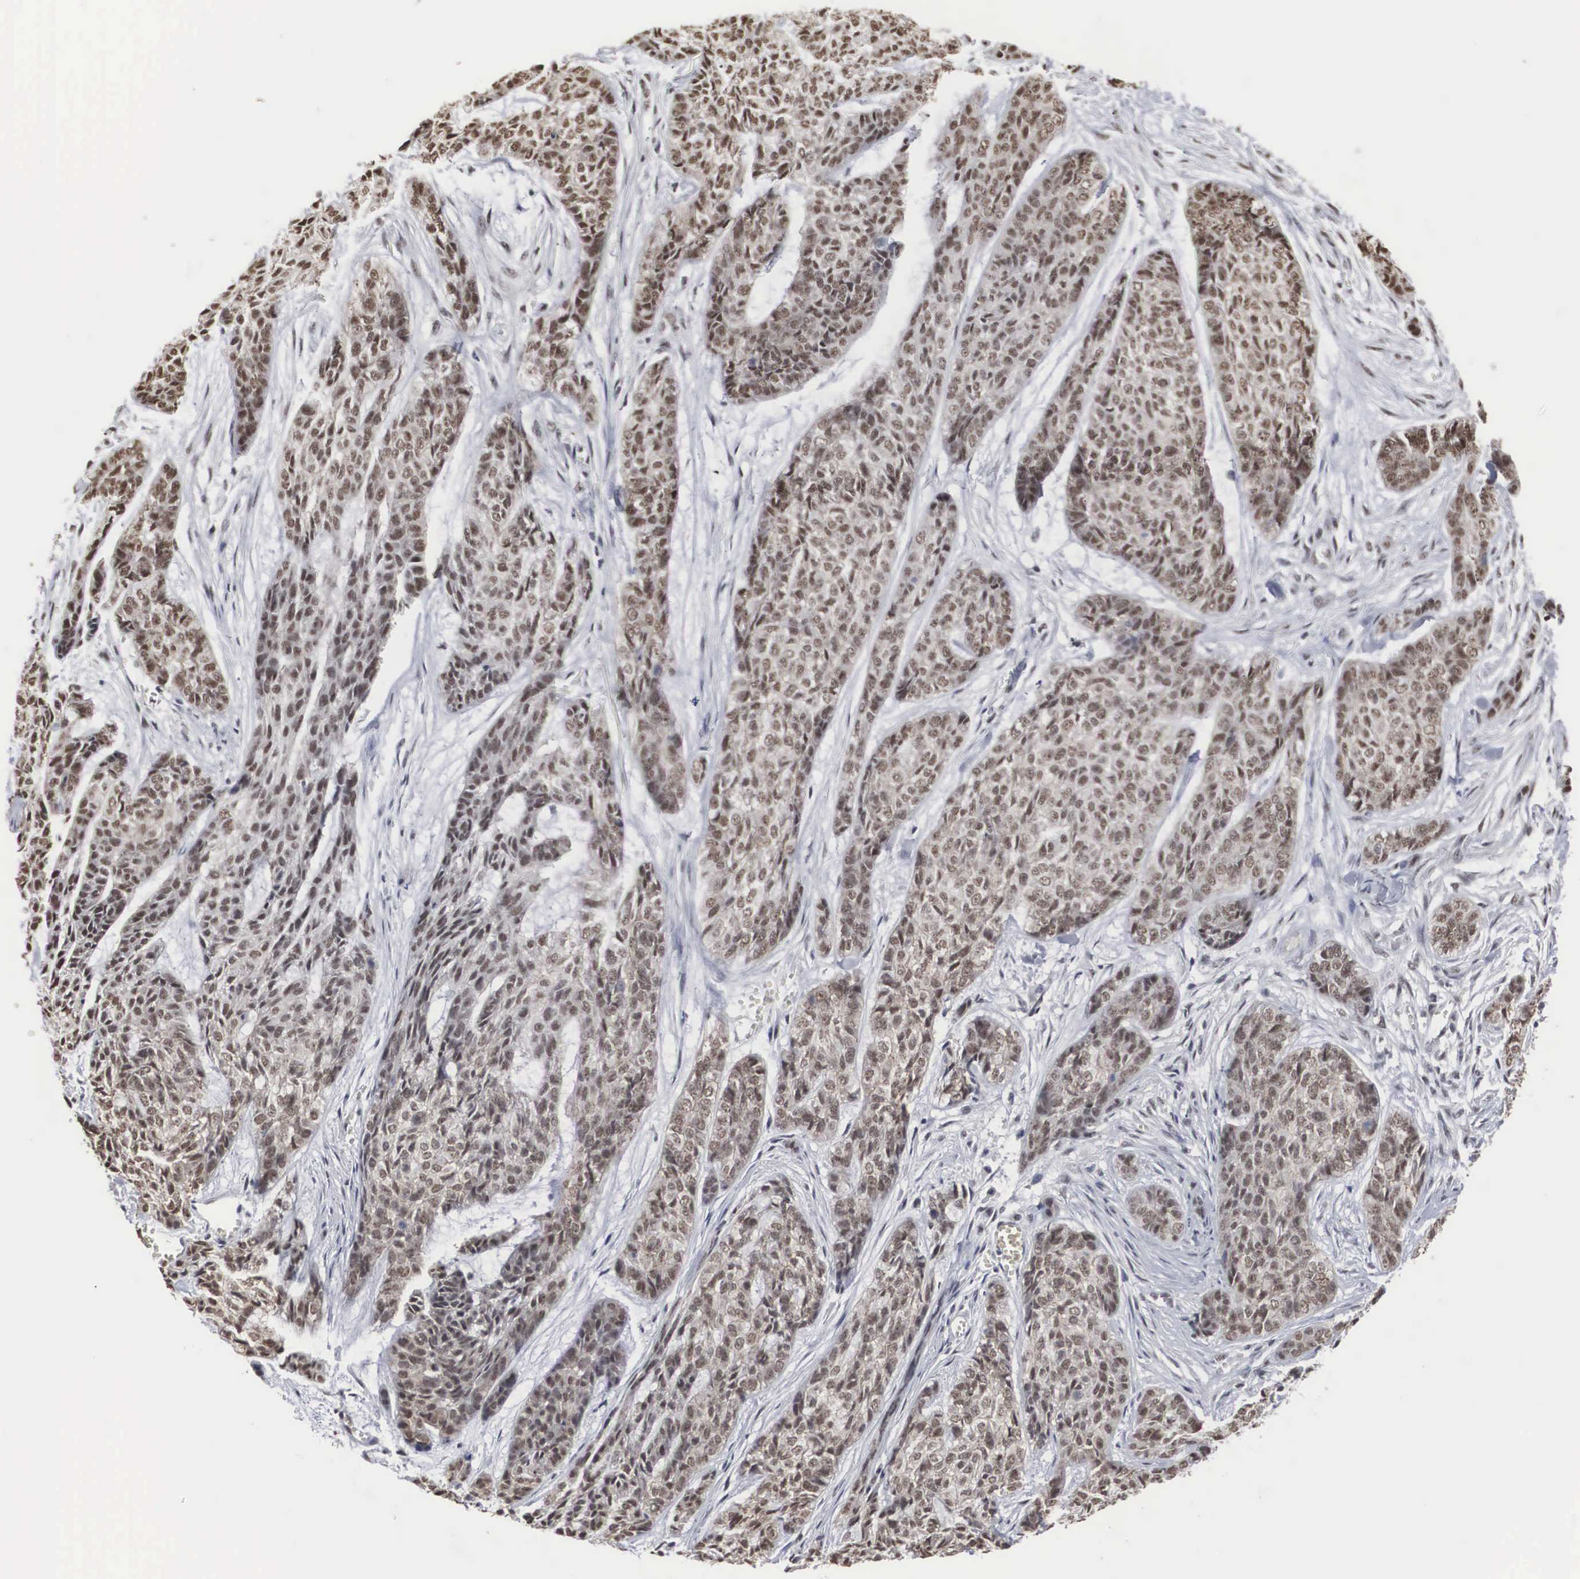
{"staining": {"intensity": "moderate", "quantity": "25%-75%", "location": "cytoplasmic/membranous,nuclear"}, "tissue": "skin cancer", "cell_type": "Tumor cells", "image_type": "cancer", "snomed": [{"axis": "morphology", "description": "Normal tissue, NOS"}, {"axis": "morphology", "description": "Basal cell carcinoma"}, {"axis": "topography", "description": "Skin"}], "caption": "A micrograph of skin basal cell carcinoma stained for a protein demonstrates moderate cytoplasmic/membranous and nuclear brown staining in tumor cells.", "gene": "AUTS2", "patient": {"sex": "female", "age": 65}}